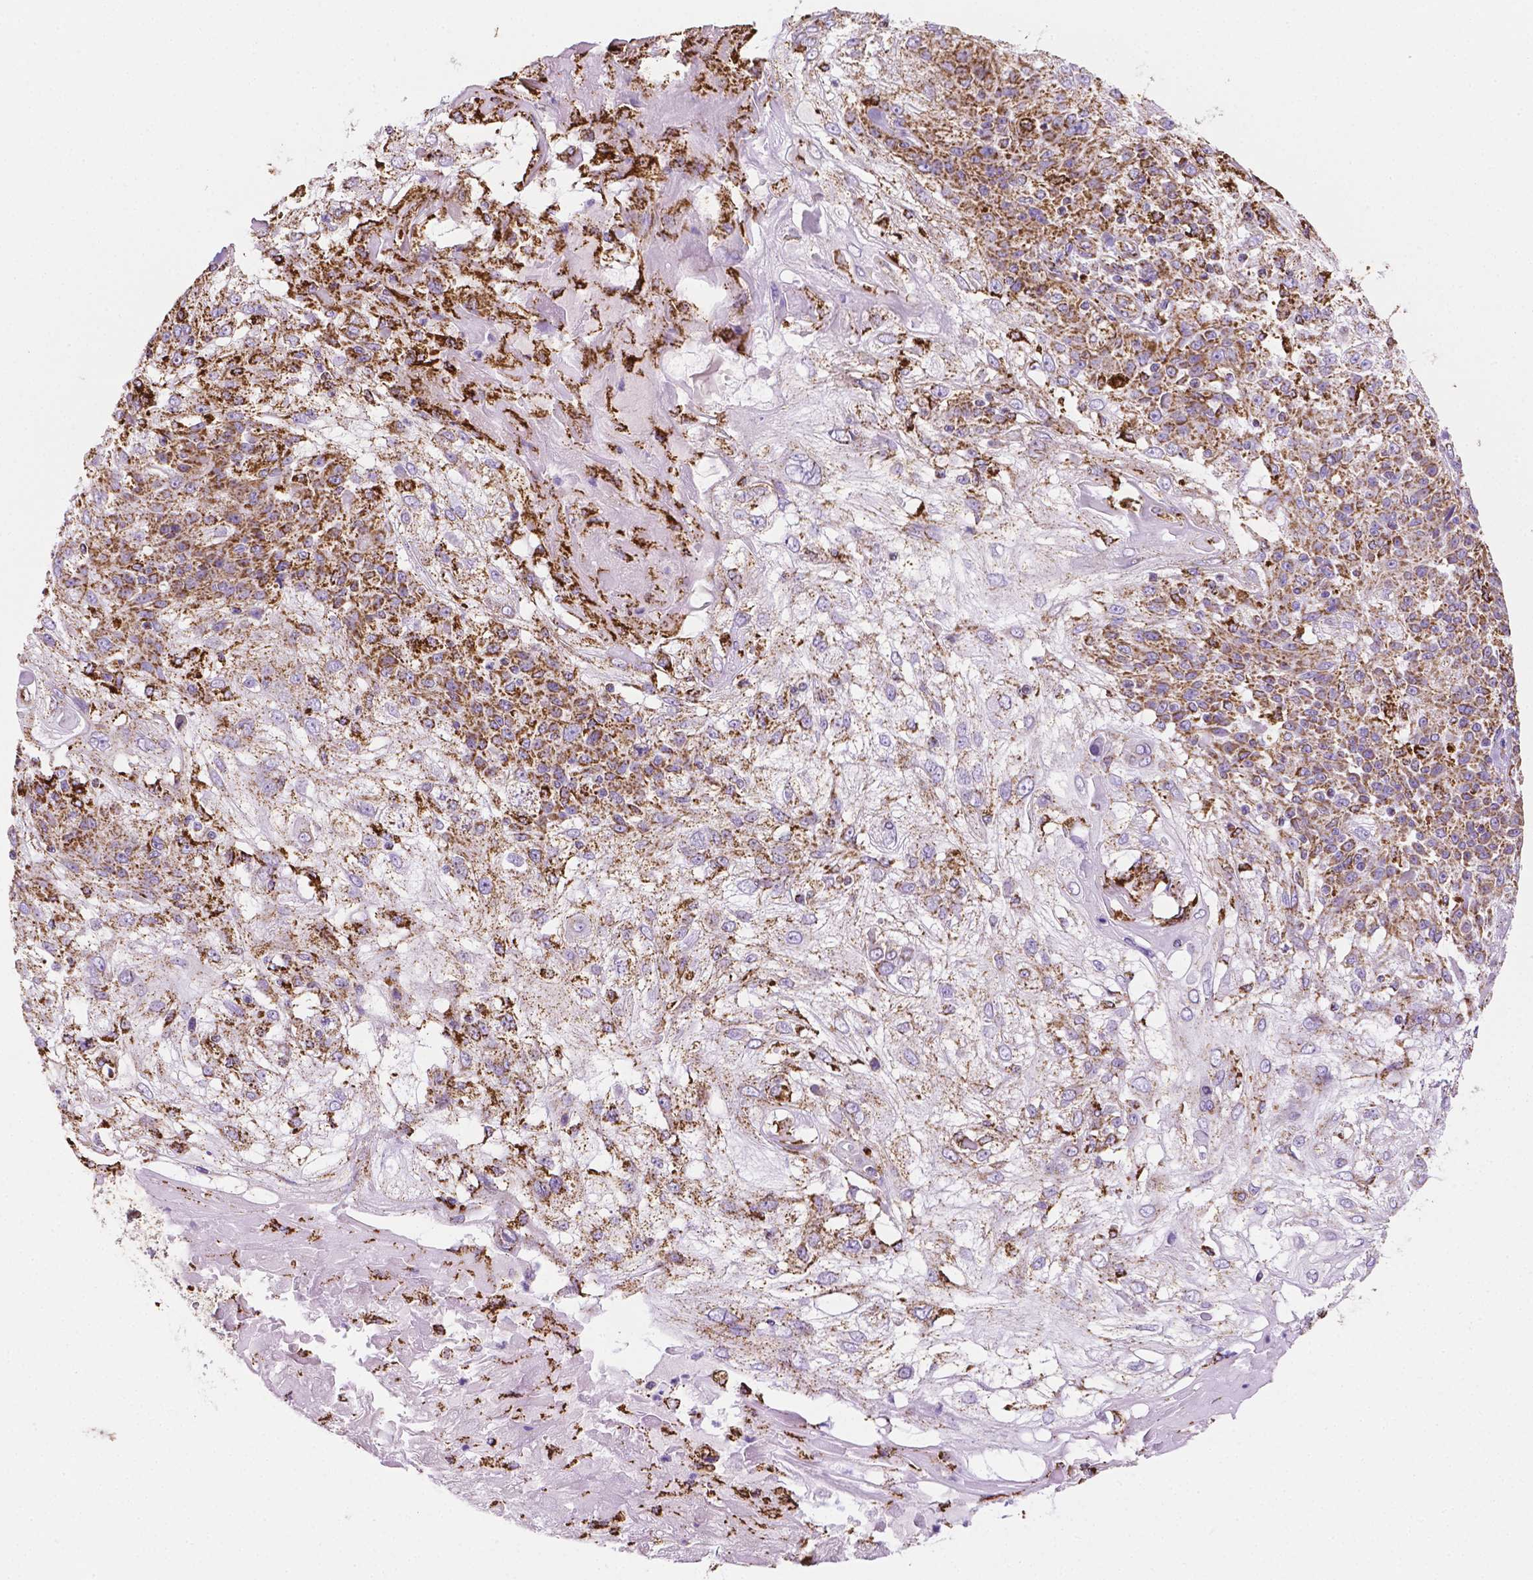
{"staining": {"intensity": "moderate", "quantity": ">75%", "location": "cytoplasmic/membranous"}, "tissue": "skin cancer", "cell_type": "Tumor cells", "image_type": "cancer", "snomed": [{"axis": "morphology", "description": "Normal tissue, NOS"}, {"axis": "morphology", "description": "Squamous cell carcinoma, NOS"}, {"axis": "topography", "description": "Skin"}], "caption": "Immunohistochemistry (IHC) staining of squamous cell carcinoma (skin), which shows medium levels of moderate cytoplasmic/membranous staining in approximately >75% of tumor cells indicating moderate cytoplasmic/membranous protein positivity. The staining was performed using DAB (brown) for protein detection and nuclei were counterstained in hematoxylin (blue).", "gene": "RMDN3", "patient": {"sex": "female", "age": 83}}